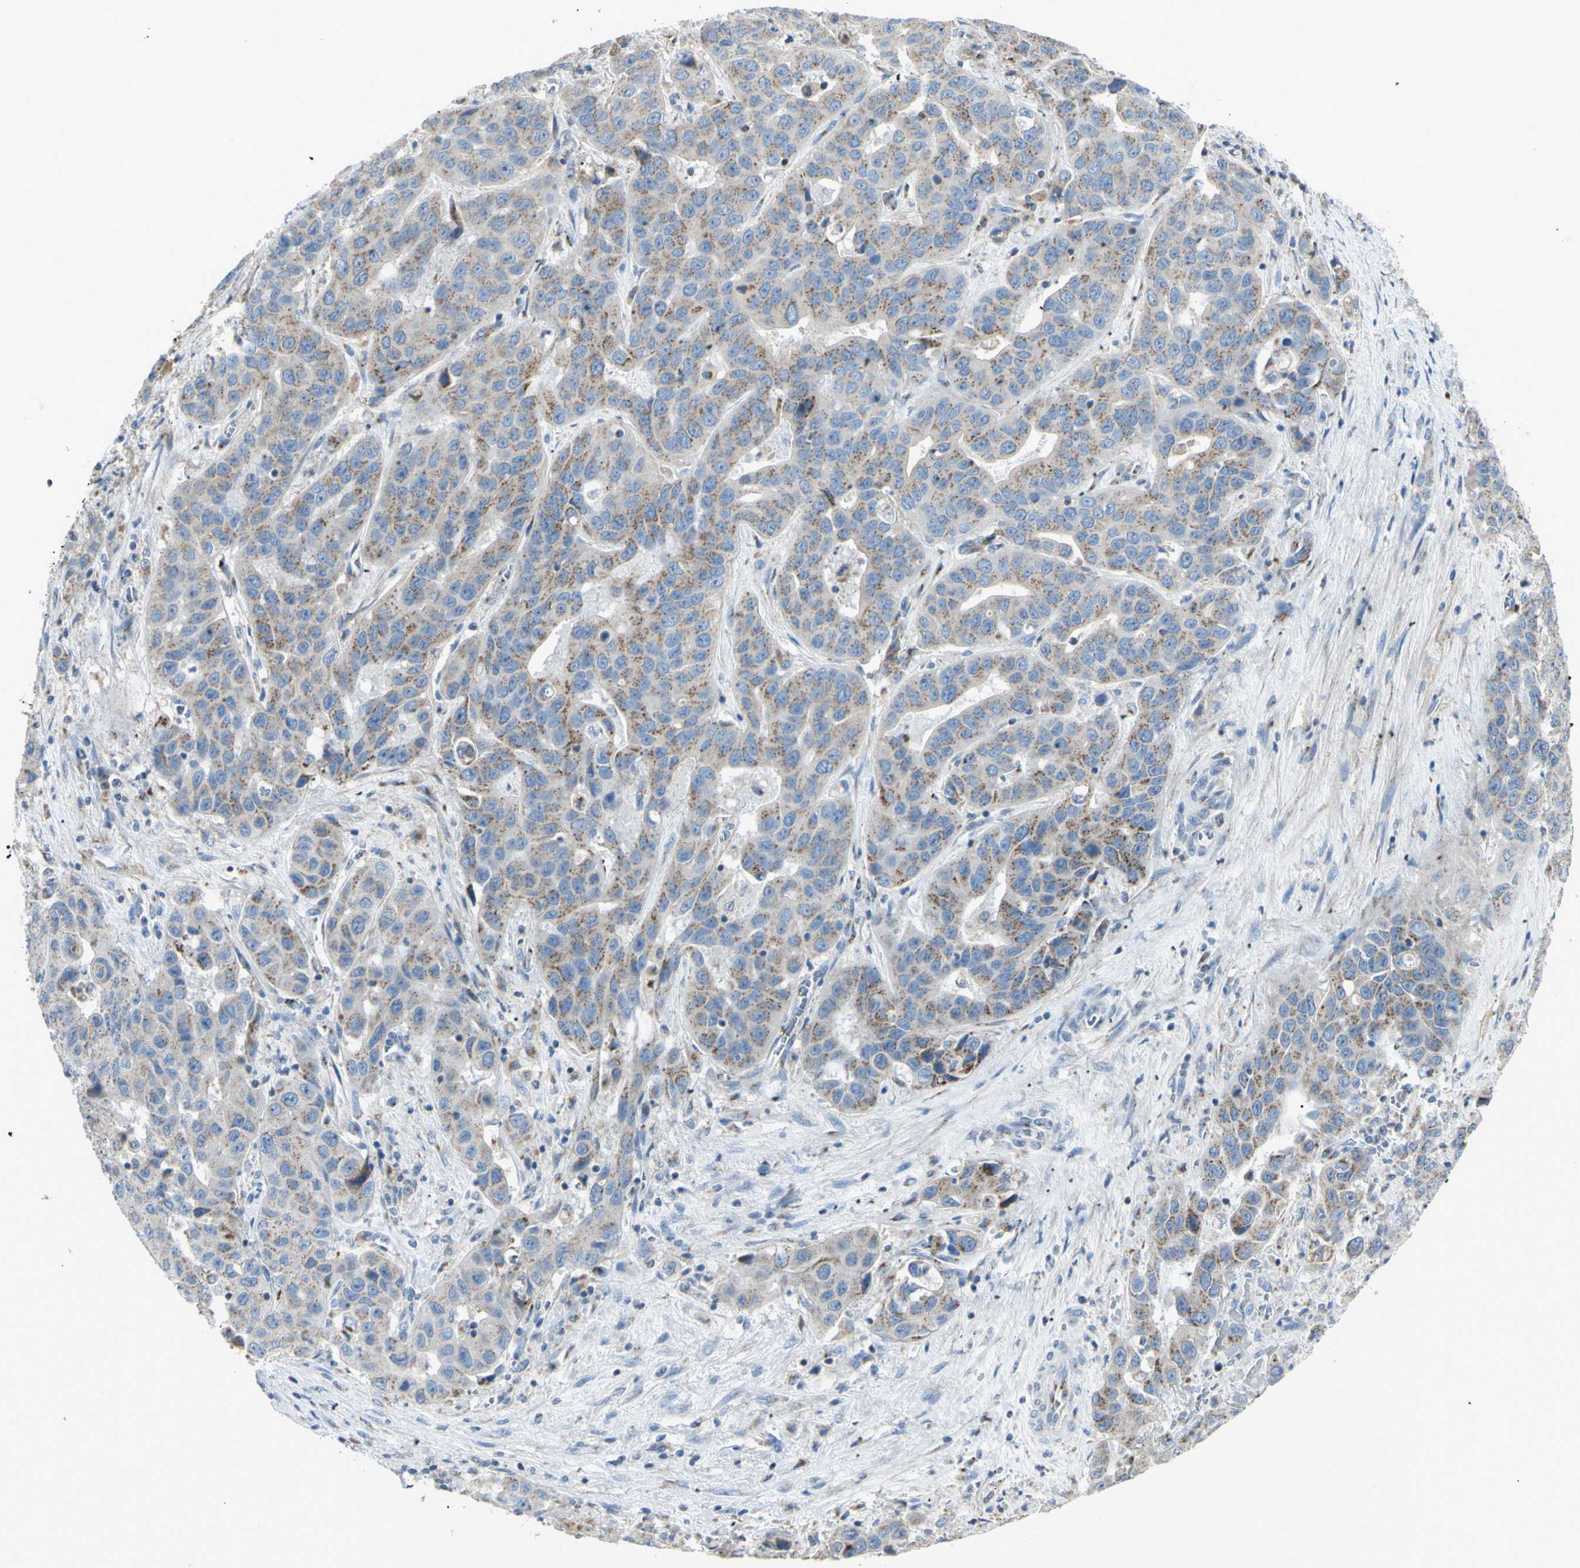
{"staining": {"intensity": "moderate", "quantity": "25%-75%", "location": "cytoplasmic/membranous"}, "tissue": "liver cancer", "cell_type": "Tumor cells", "image_type": "cancer", "snomed": [{"axis": "morphology", "description": "Cholangiocarcinoma"}, {"axis": "topography", "description": "Liver"}], "caption": "A photomicrograph showing moderate cytoplasmic/membranous staining in approximately 25%-75% of tumor cells in cholangiocarcinoma (liver), as visualized by brown immunohistochemical staining.", "gene": "B4GALT3", "patient": {"sex": "female", "age": 52}}